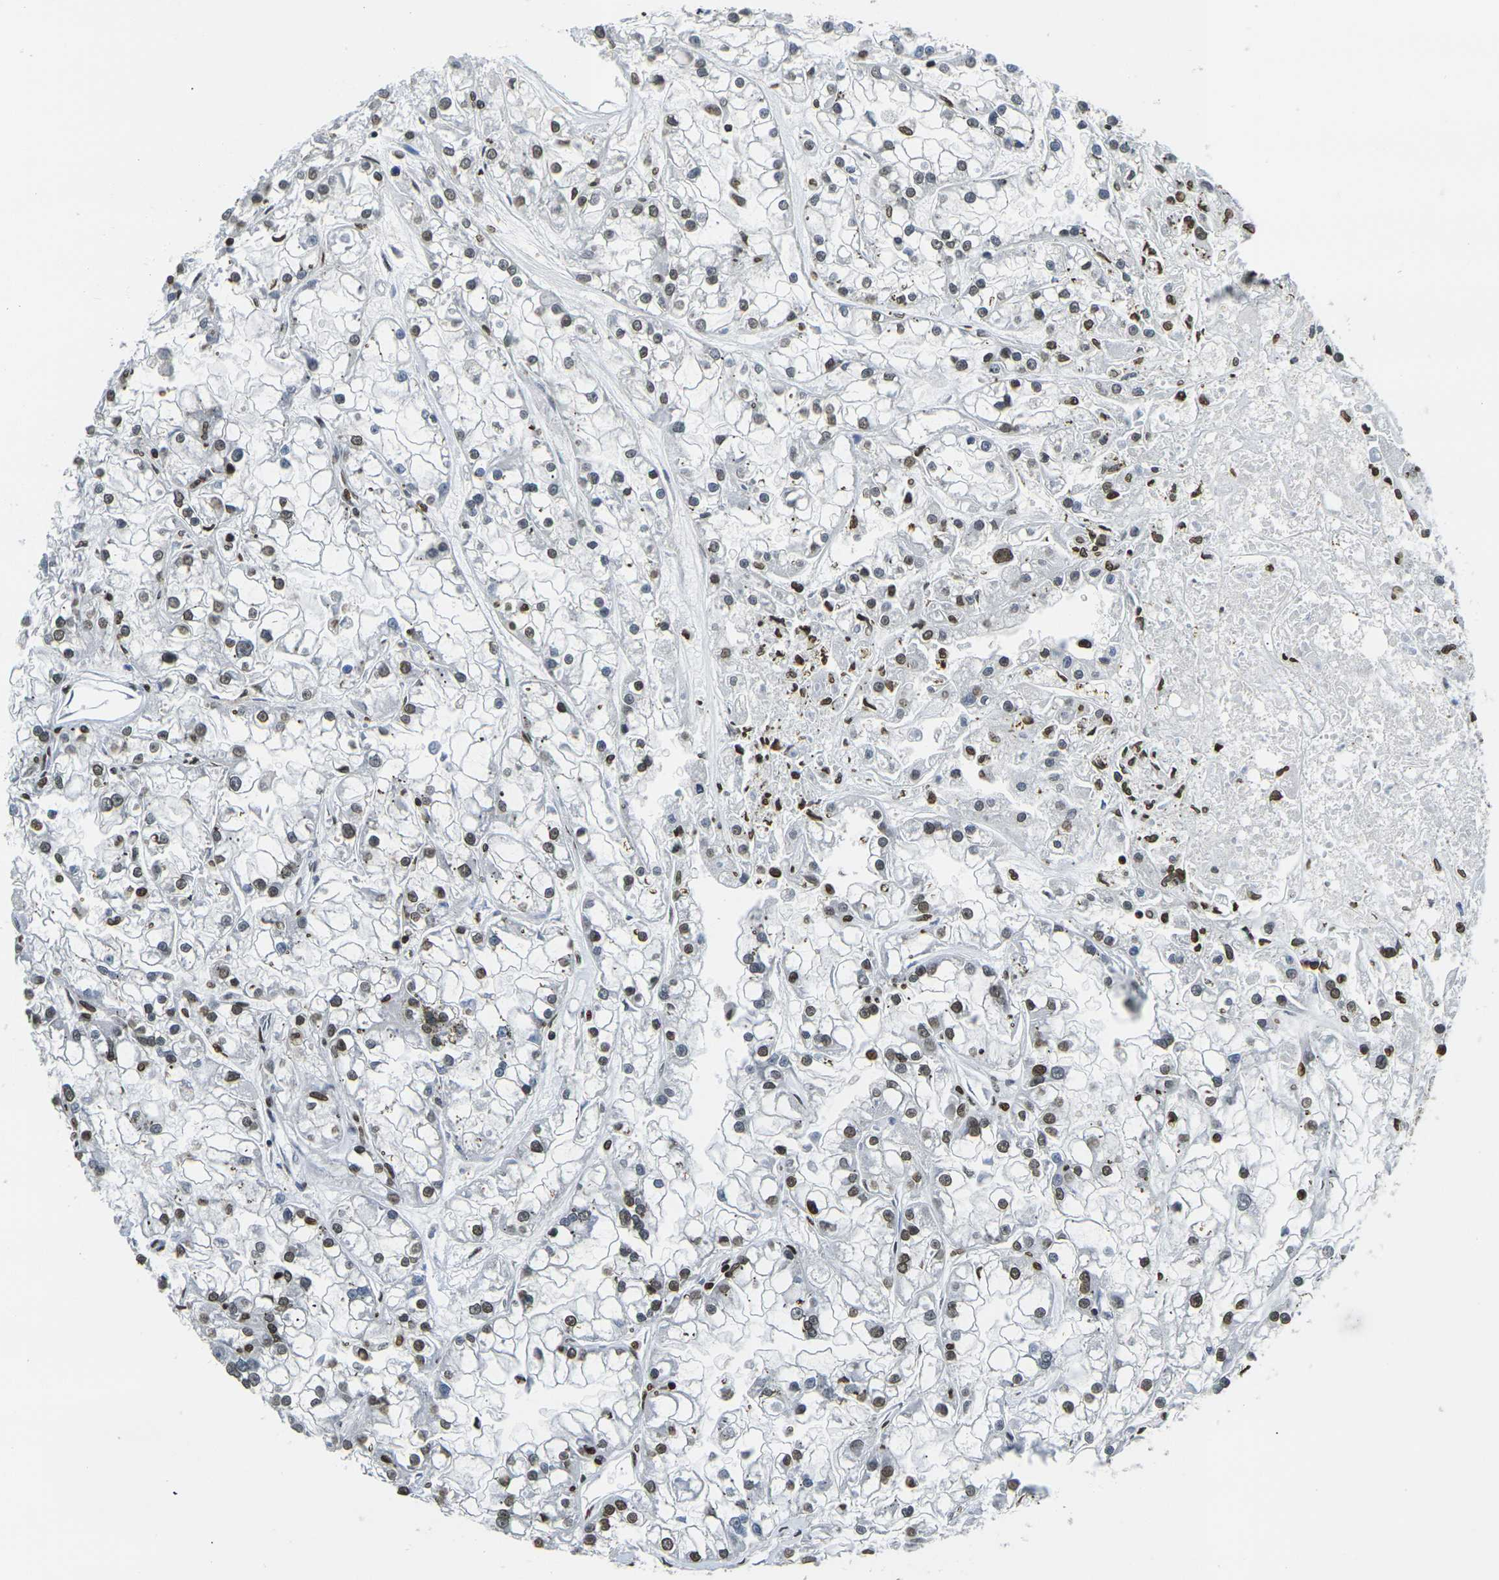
{"staining": {"intensity": "moderate", "quantity": "25%-75%", "location": "nuclear"}, "tissue": "renal cancer", "cell_type": "Tumor cells", "image_type": "cancer", "snomed": [{"axis": "morphology", "description": "Adenocarcinoma, NOS"}, {"axis": "topography", "description": "Kidney"}], "caption": "This histopathology image displays renal cancer (adenocarcinoma) stained with IHC to label a protein in brown. The nuclear of tumor cells show moderate positivity for the protein. Nuclei are counter-stained blue.", "gene": "DRAXIN", "patient": {"sex": "female", "age": 52}}